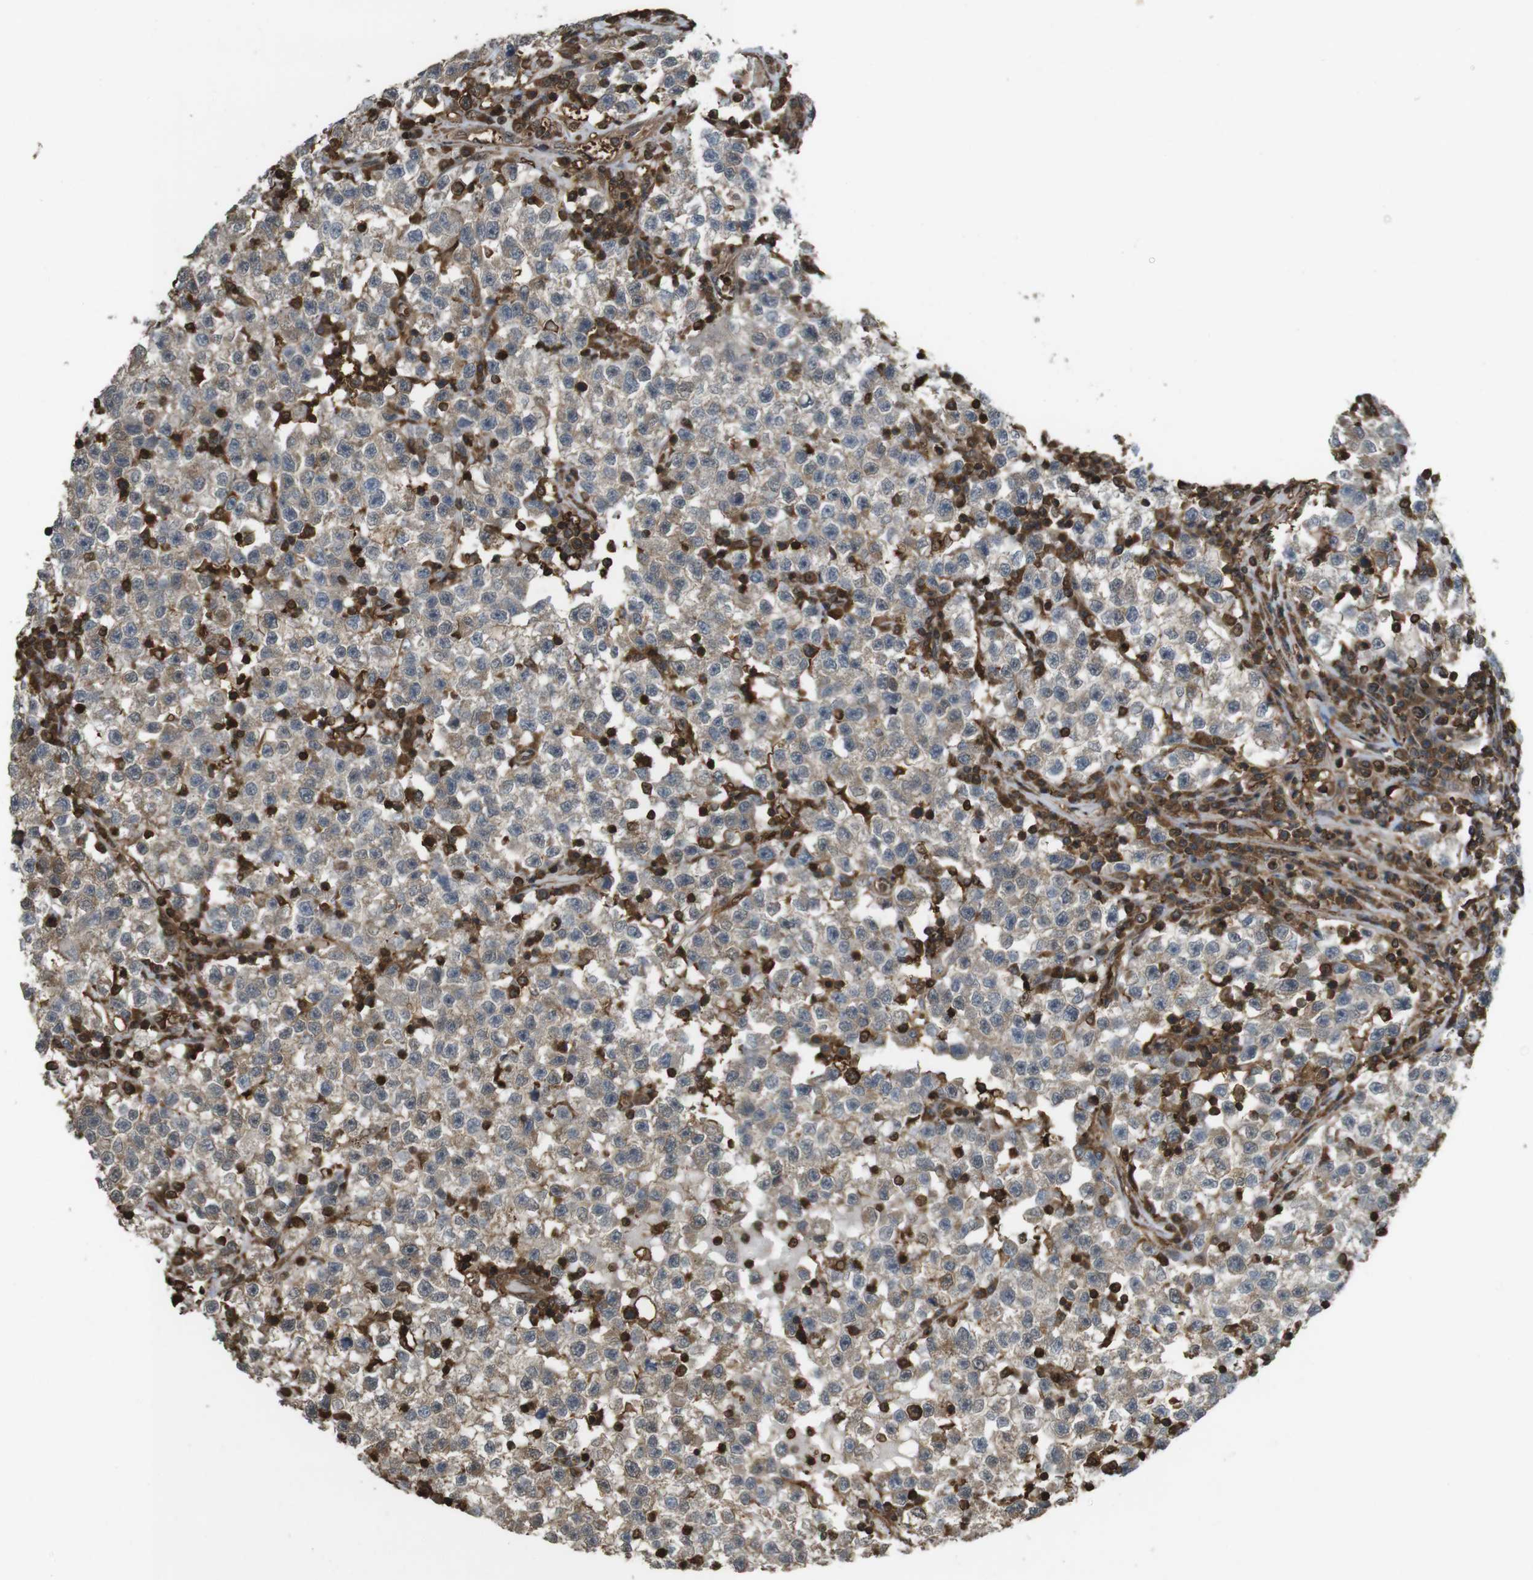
{"staining": {"intensity": "moderate", "quantity": ">75%", "location": "cytoplasmic/membranous"}, "tissue": "testis cancer", "cell_type": "Tumor cells", "image_type": "cancer", "snomed": [{"axis": "morphology", "description": "Seminoma, NOS"}, {"axis": "topography", "description": "Testis"}], "caption": "The image displays immunohistochemical staining of testis cancer (seminoma). There is moderate cytoplasmic/membranous positivity is present in about >75% of tumor cells.", "gene": "ARHGDIA", "patient": {"sex": "male", "age": 22}}